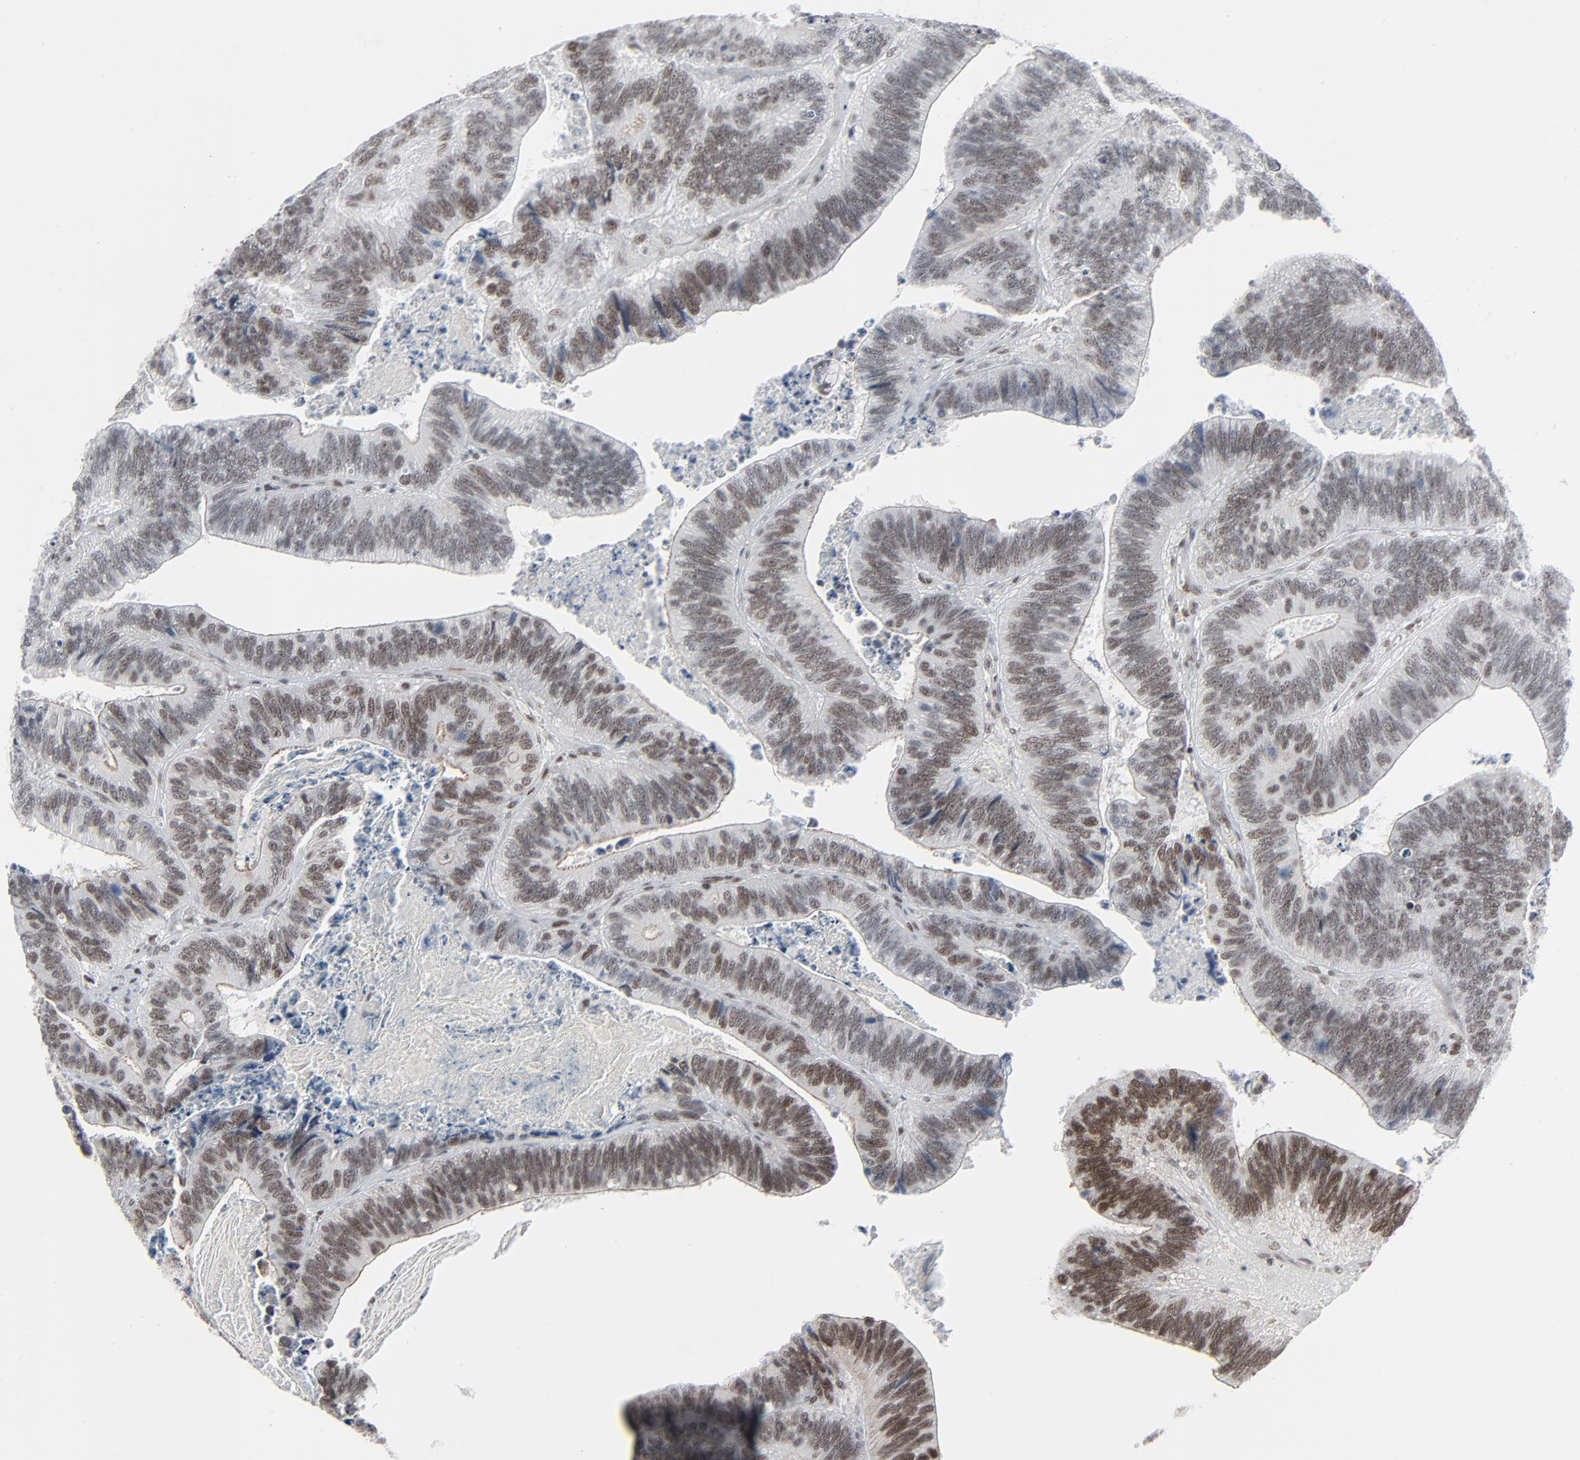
{"staining": {"intensity": "moderate", "quantity": ">75%", "location": "nuclear"}, "tissue": "colorectal cancer", "cell_type": "Tumor cells", "image_type": "cancer", "snomed": [{"axis": "morphology", "description": "Adenocarcinoma, NOS"}, {"axis": "topography", "description": "Colon"}], "caption": "Immunohistochemical staining of human adenocarcinoma (colorectal) shows medium levels of moderate nuclear protein expression in approximately >75% of tumor cells. The staining was performed using DAB (3,3'-diaminobenzidine), with brown indicating positive protein expression. Nuclei are stained blue with hematoxylin.", "gene": "FBXO28", "patient": {"sex": "male", "age": 72}}